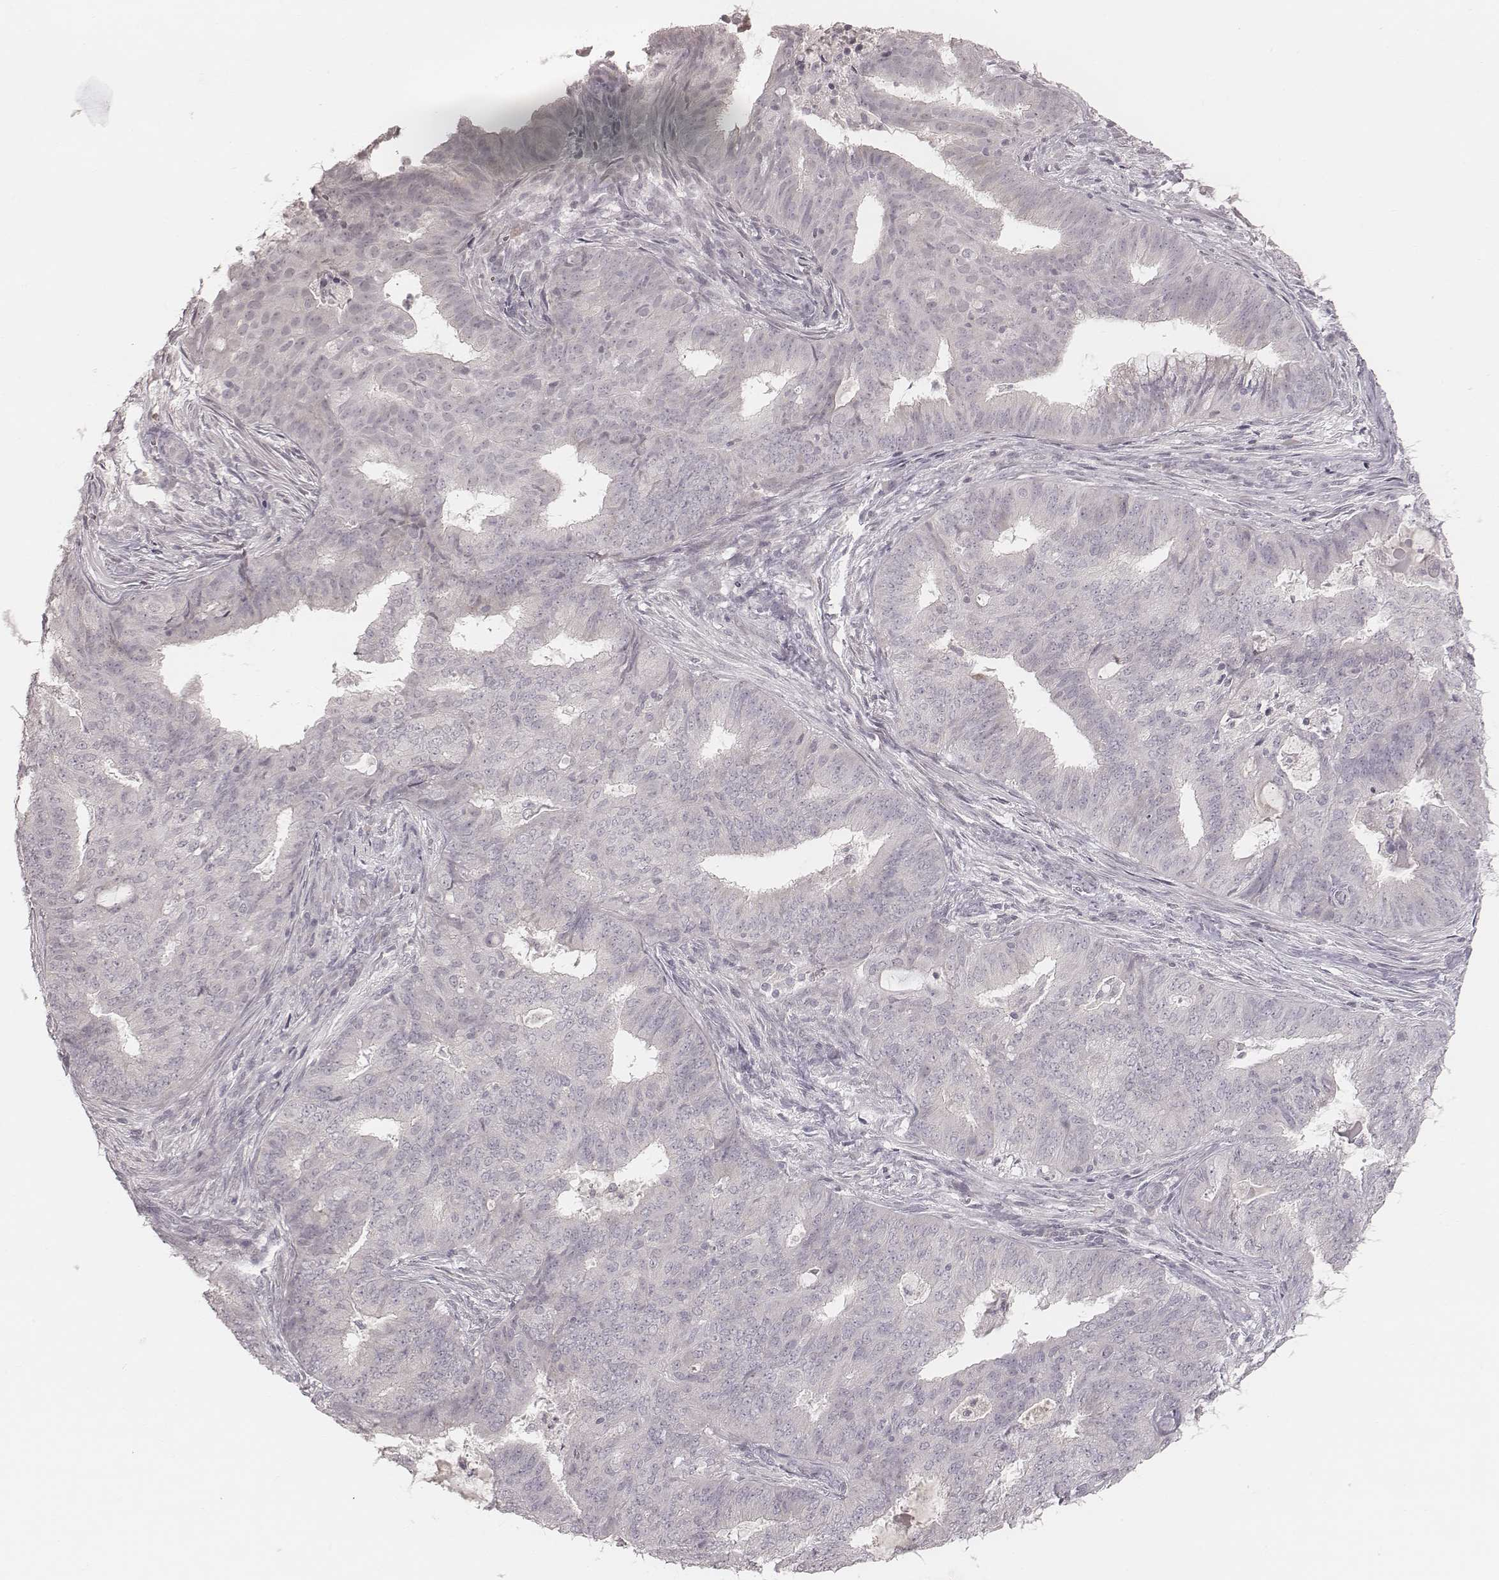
{"staining": {"intensity": "negative", "quantity": "none", "location": "none"}, "tissue": "endometrial cancer", "cell_type": "Tumor cells", "image_type": "cancer", "snomed": [{"axis": "morphology", "description": "Adenocarcinoma, NOS"}, {"axis": "topography", "description": "Endometrium"}], "caption": "Adenocarcinoma (endometrial) stained for a protein using IHC shows no expression tumor cells.", "gene": "ACACB", "patient": {"sex": "female", "age": 62}}